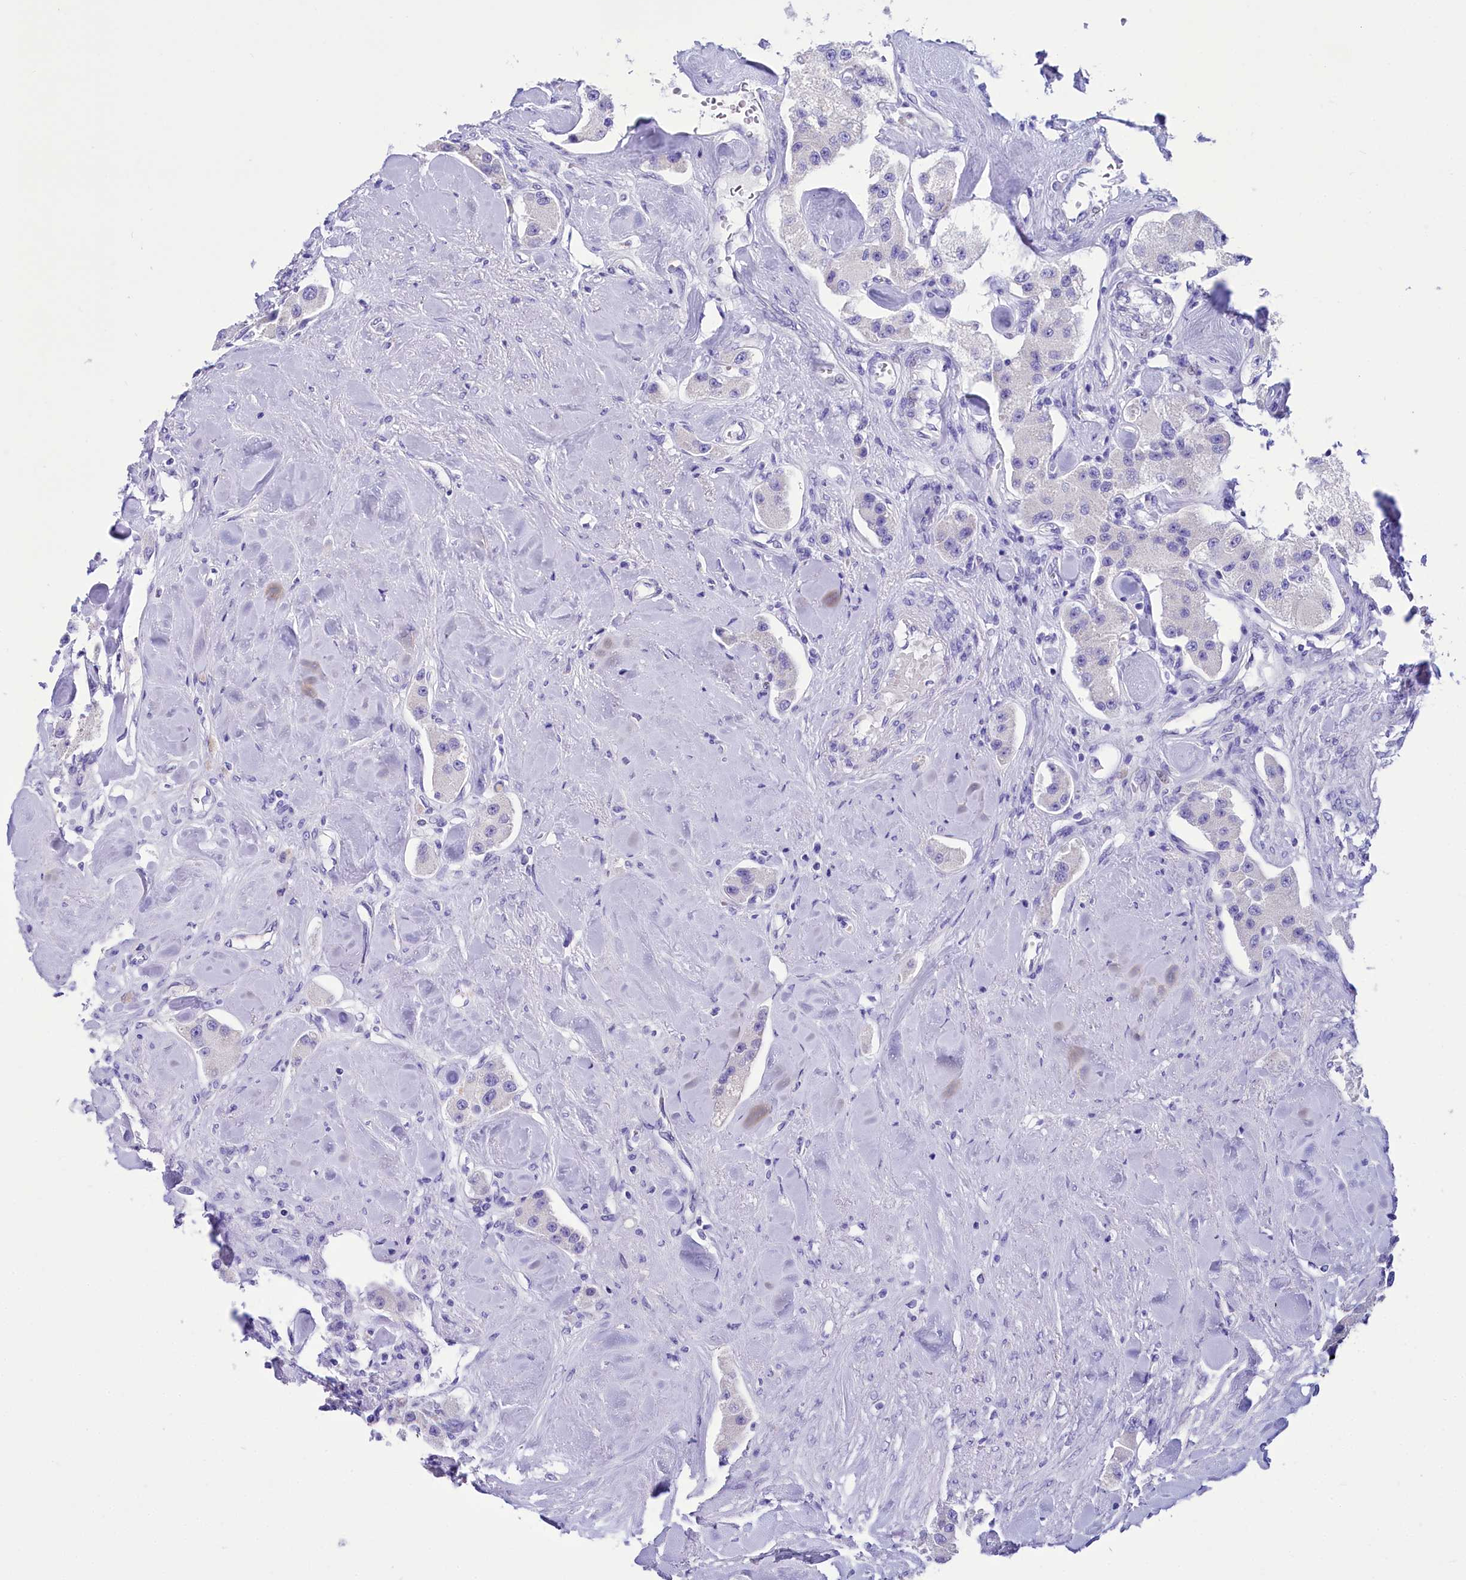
{"staining": {"intensity": "negative", "quantity": "none", "location": "none"}, "tissue": "carcinoid", "cell_type": "Tumor cells", "image_type": "cancer", "snomed": [{"axis": "morphology", "description": "Carcinoid, malignant, NOS"}, {"axis": "topography", "description": "Pancreas"}], "caption": "This is an IHC image of human malignant carcinoid. There is no expression in tumor cells.", "gene": "TTC36", "patient": {"sex": "male", "age": 41}}